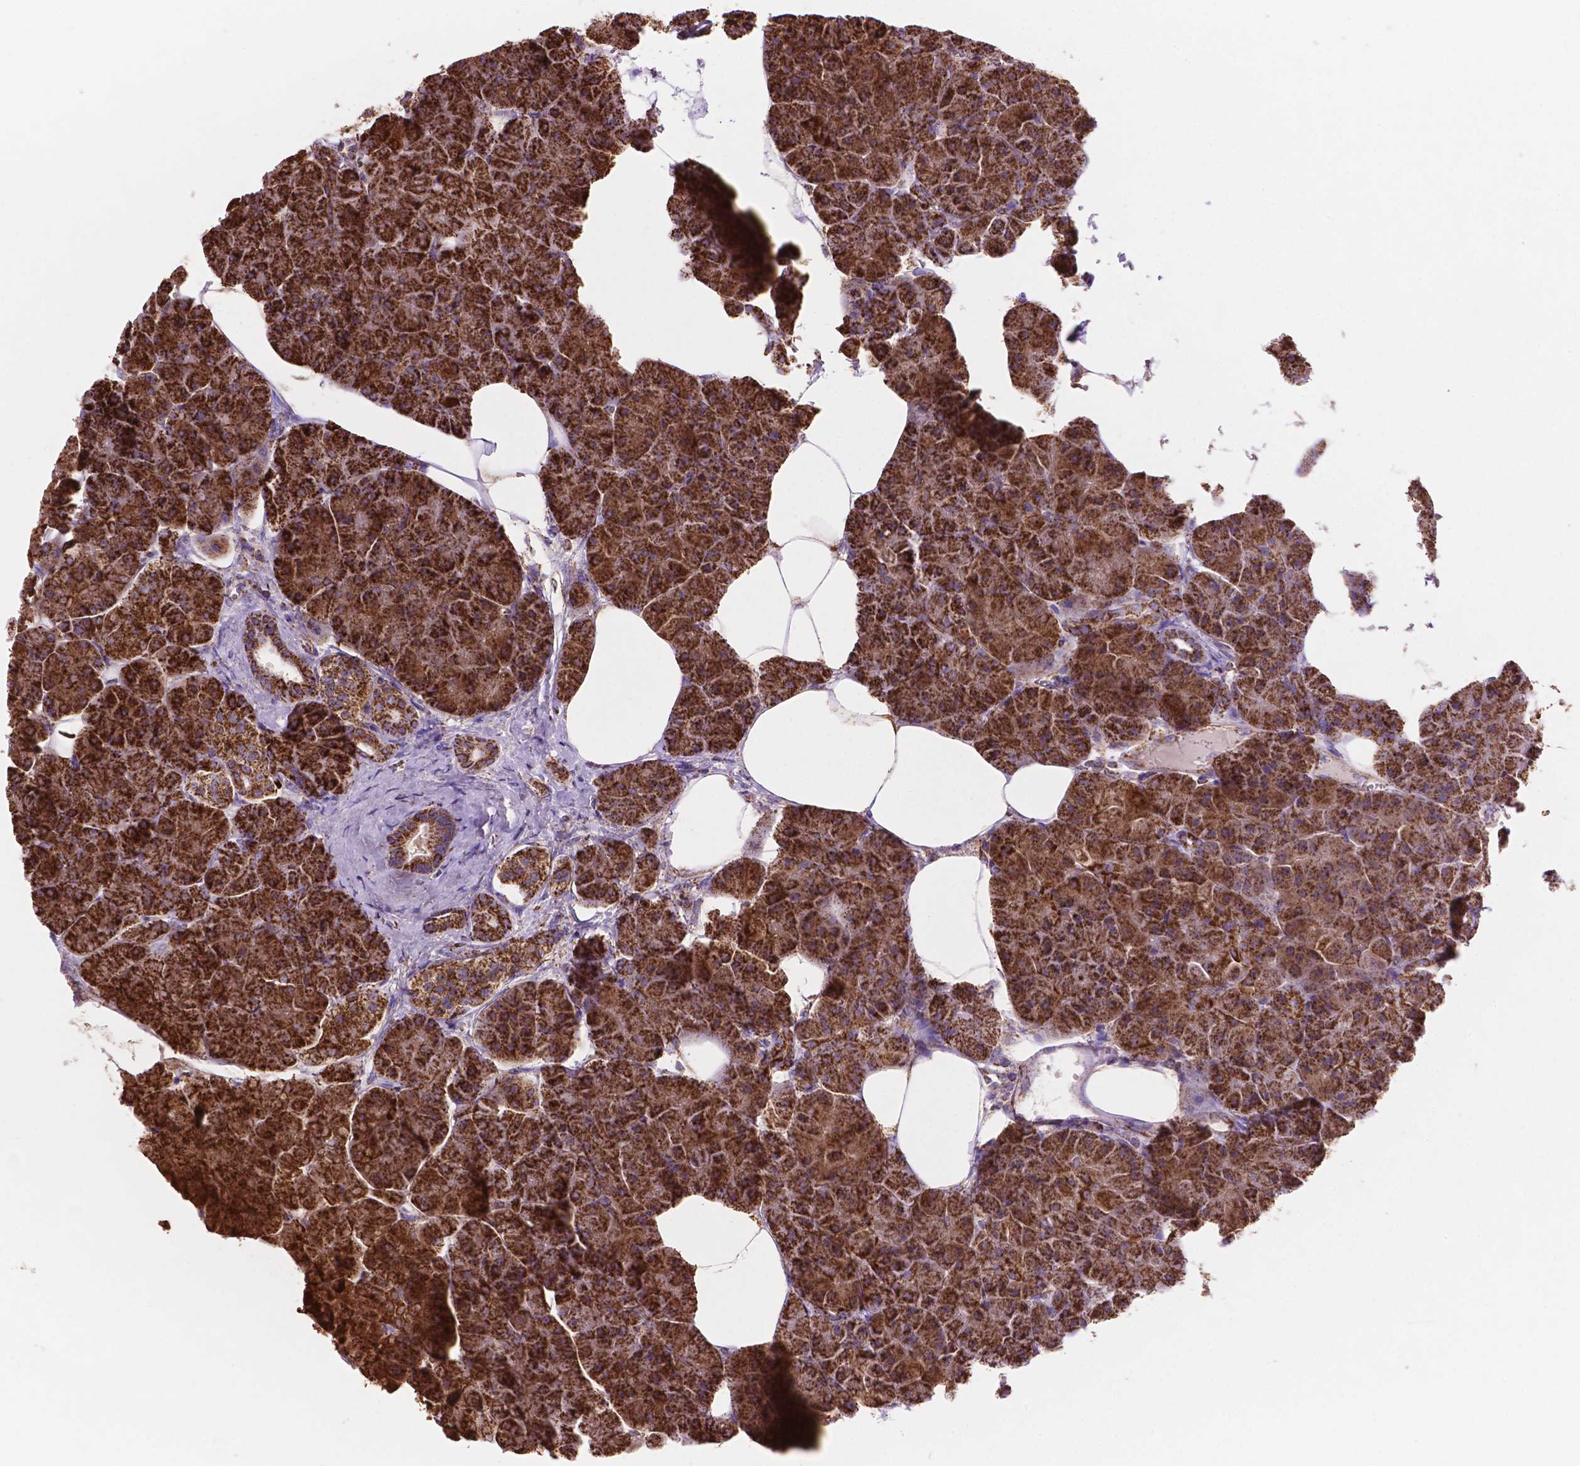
{"staining": {"intensity": "strong", "quantity": ">75%", "location": "cytoplasmic/membranous"}, "tissue": "pancreas", "cell_type": "Exocrine glandular cells", "image_type": "normal", "snomed": [{"axis": "morphology", "description": "Normal tissue, NOS"}, {"axis": "topography", "description": "Adipose tissue"}, {"axis": "topography", "description": "Pancreas"}, {"axis": "topography", "description": "Peripheral nerve tissue"}], "caption": "Immunohistochemical staining of unremarkable human pancreas displays strong cytoplasmic/membranous protein positivity in approximately >75% of exocrine glandular cells. The staining was performed using DAB to visualize the protein expression in brown, while the nuclei were stained in blue with hematoxylin (Magnification: 20x).", "gene": "HSPD1", "patient": {"sex": "female", "age": 58}}